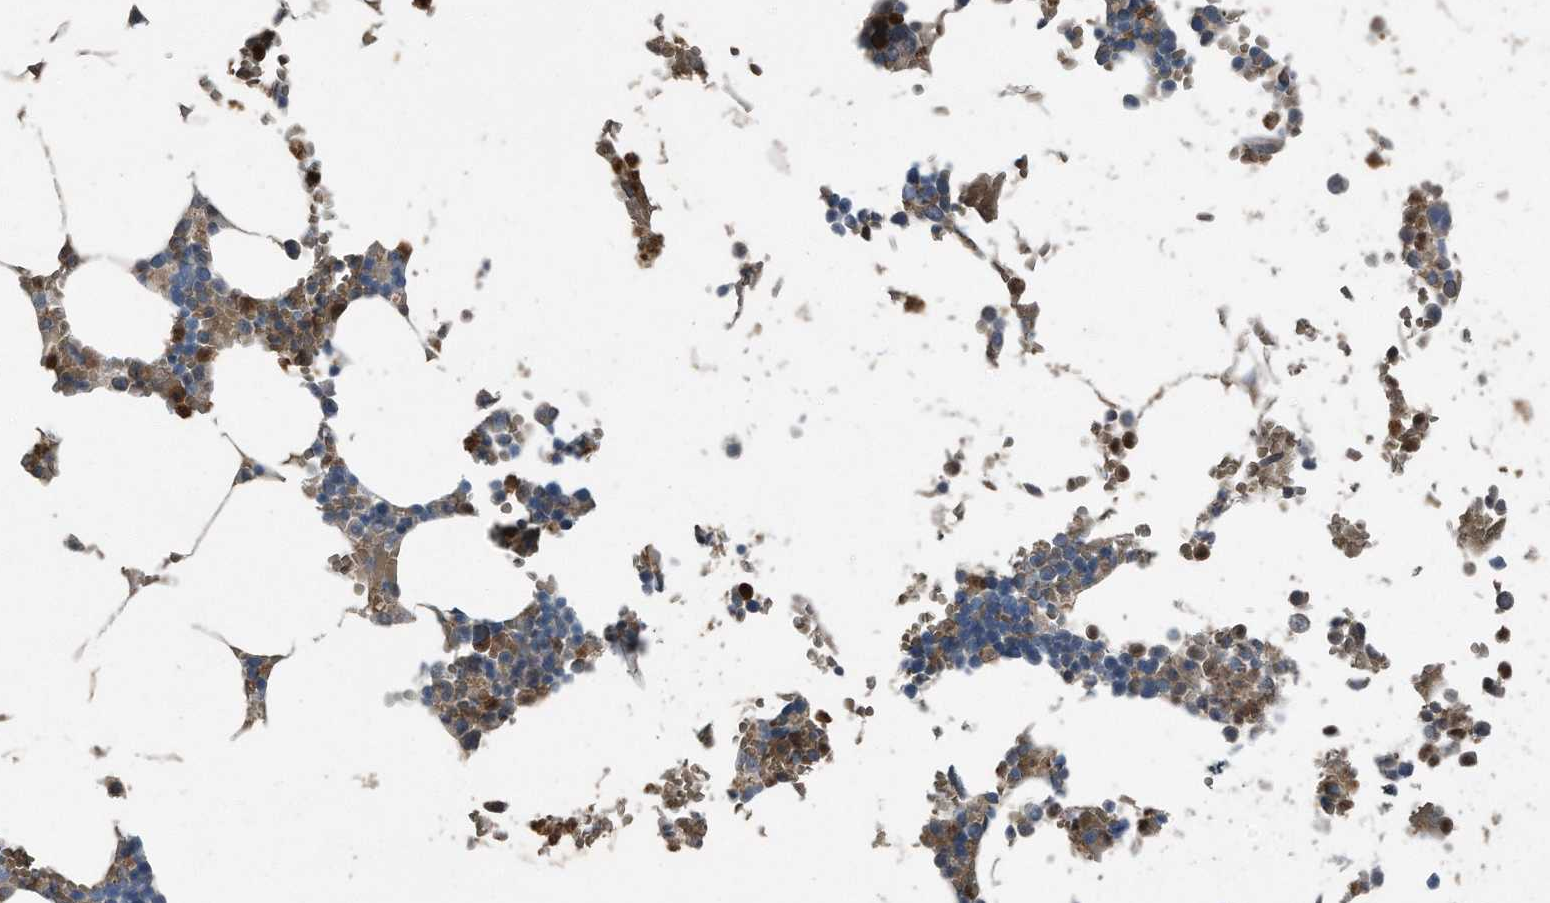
{"staining": {"intensity": "strong", "quantity": "<25%", "location": "cytoplasmic/membranous"}, "tissue": "bone marrow", "cell_type": "Hematopoietic cells", "image_type": "normal", "snomed": [{"axis": "morphology", "description": "Normal tissue, NOS"}, {"axis": "topography", "description": "Bone marrow"}], "caption": "This photomicrograph demonstrates IHC staining of unremarkable bone marrow, with medium strong cytoplasmic/membranous positivity in about <25% of hematopoietic cells.", "gene": "C9", "patient": {"sex": "male", "age": 70}}